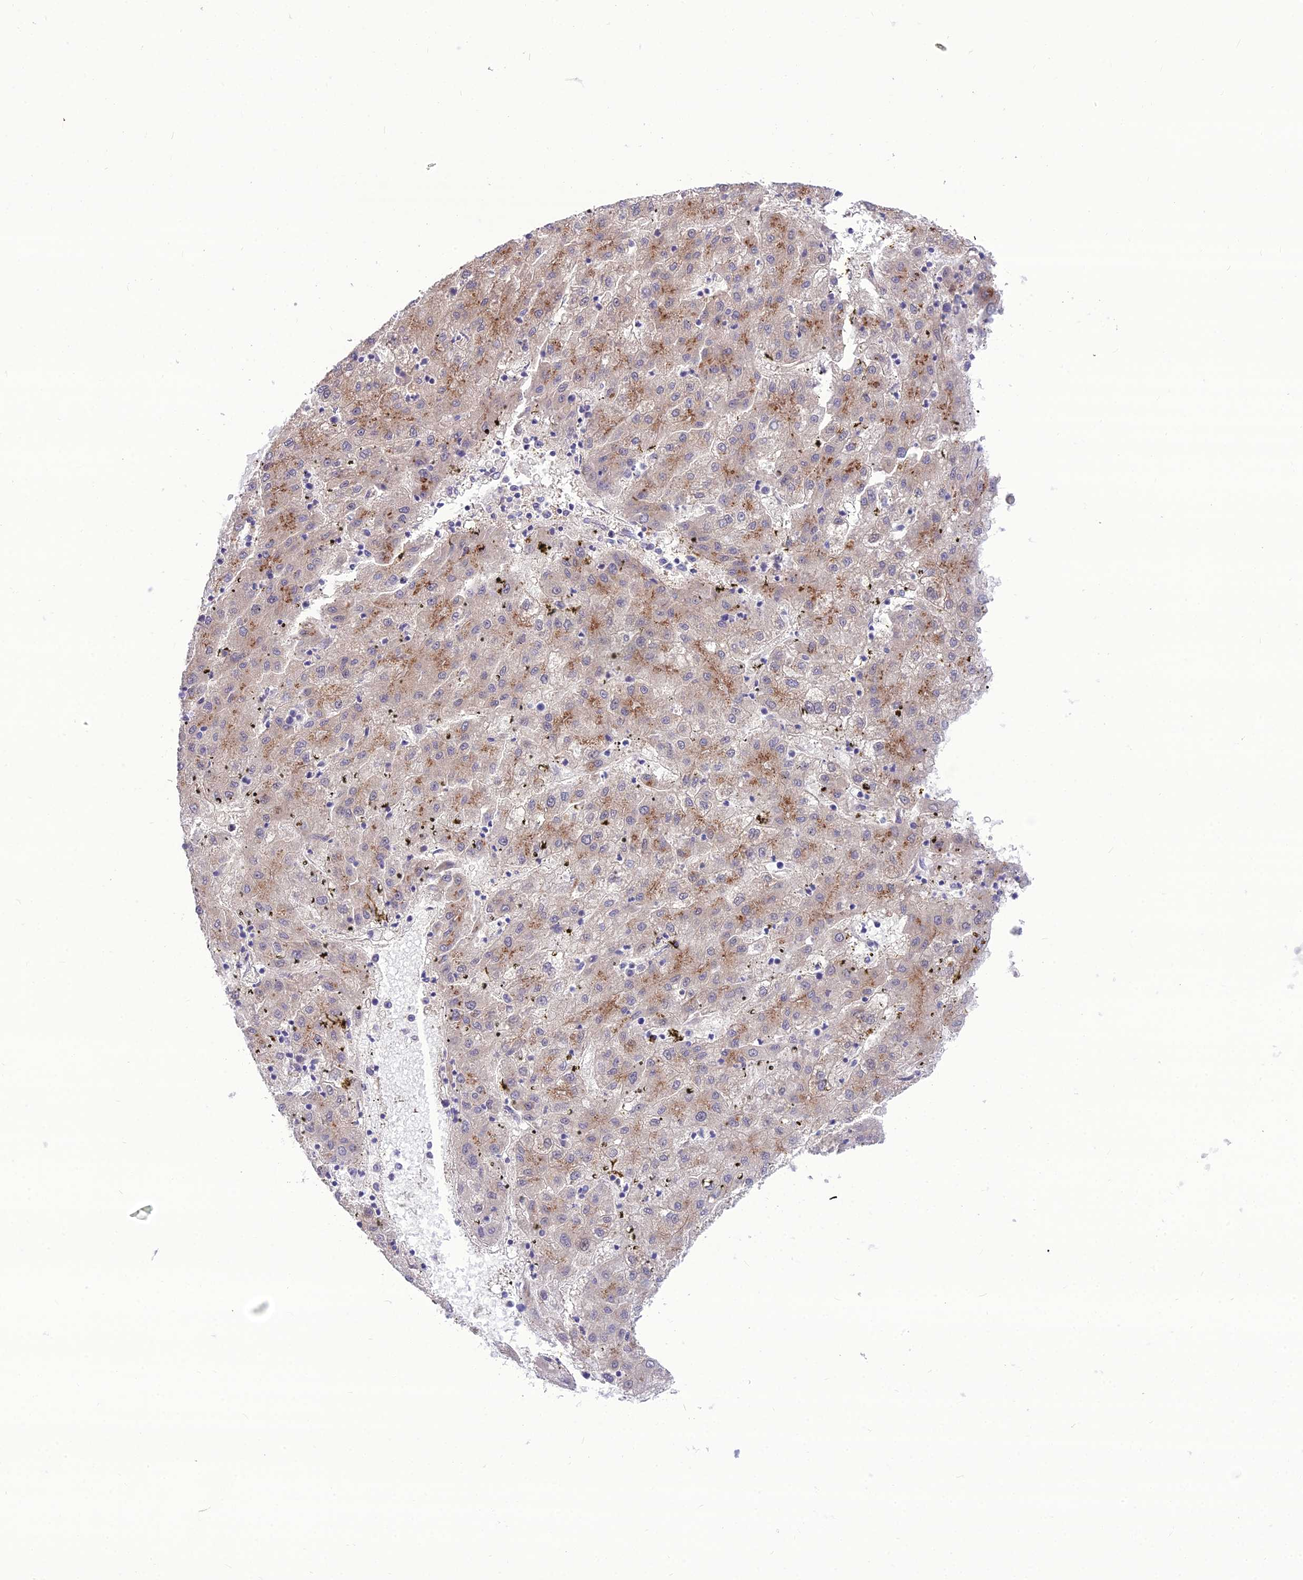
{"staining": {"intensity": "moderate", "quantity": "<25%", "location": "cytoplasmic/membranous"}, "tissue": "liver cancer", "cell_type": "Tumor cells", "image_type": "cancer", "snomed": [{"axis": "morphology", "description": "Carcinoma, Hepatocellular, NOS"}, {"axis": "topography", "description": "Liver"}], "caption": "A low amount of moderate cytoplasmic/membranous positivity is seen in approximately <25% of tumor cells in liver cancer tissue.", "gene": "SPRYD7", "patient": {"sex": "male", "age": 72}}